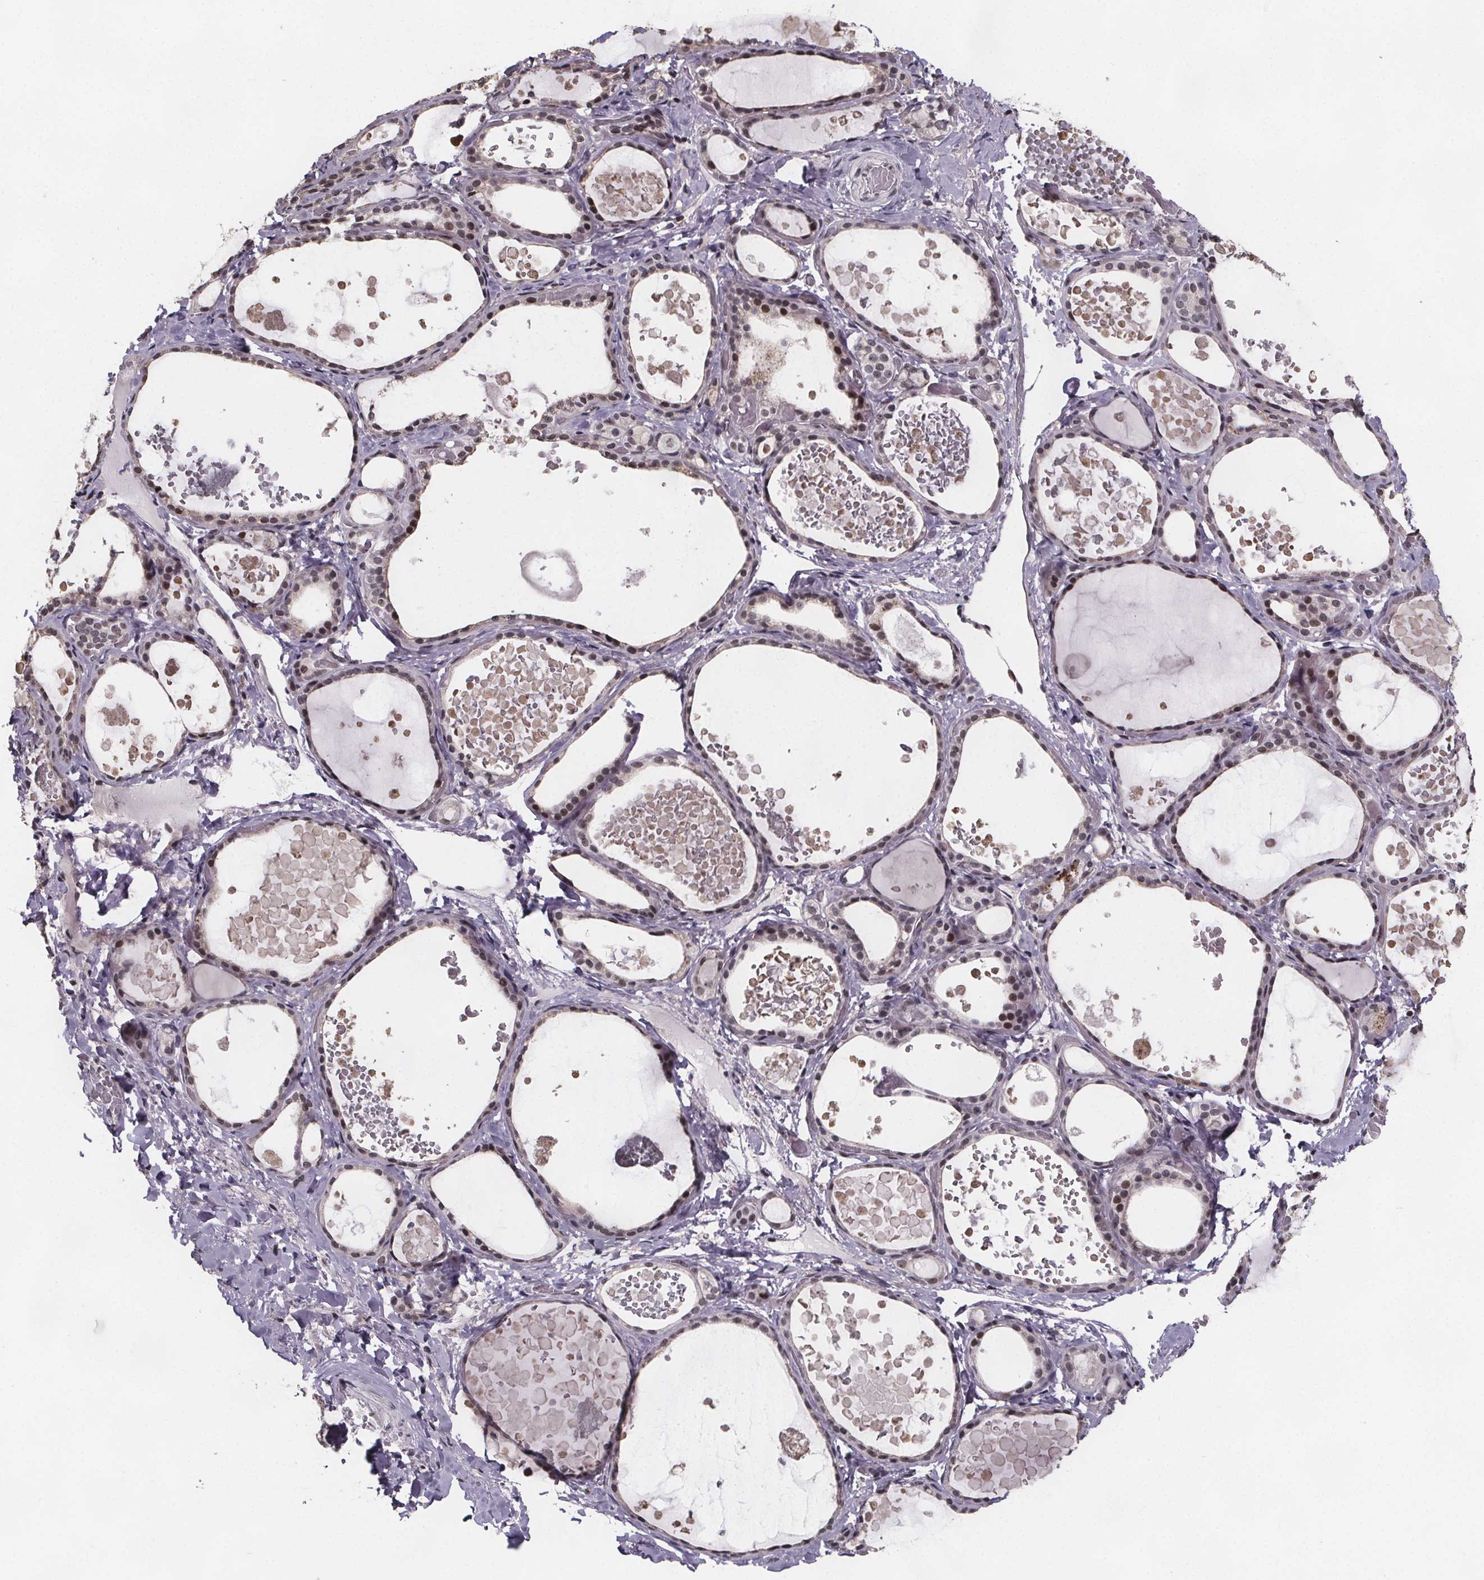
{"staining": {"intensity": "weak", "quantity": "25%-75%", "location": "nuclear"}, "tissue": "thyroid gland", "cell_type": "Glandular cells", "image_type": "normal", "snomed": [{"axis": "morphology", "description": "Normal tissue, NOS"}, {"axis": "topography", "description": "Thyroid gland"}], "caption": "This image exhibits benign thyroid gland stained with immunohistochemistry (IHC) to label a protein in brown. The nuclear of glandular cells show weak positivity for the protein. Nuclei are counter-stained blue.", "gene": "U2SURP", "patient": {"sex": "female", "age": 56}}